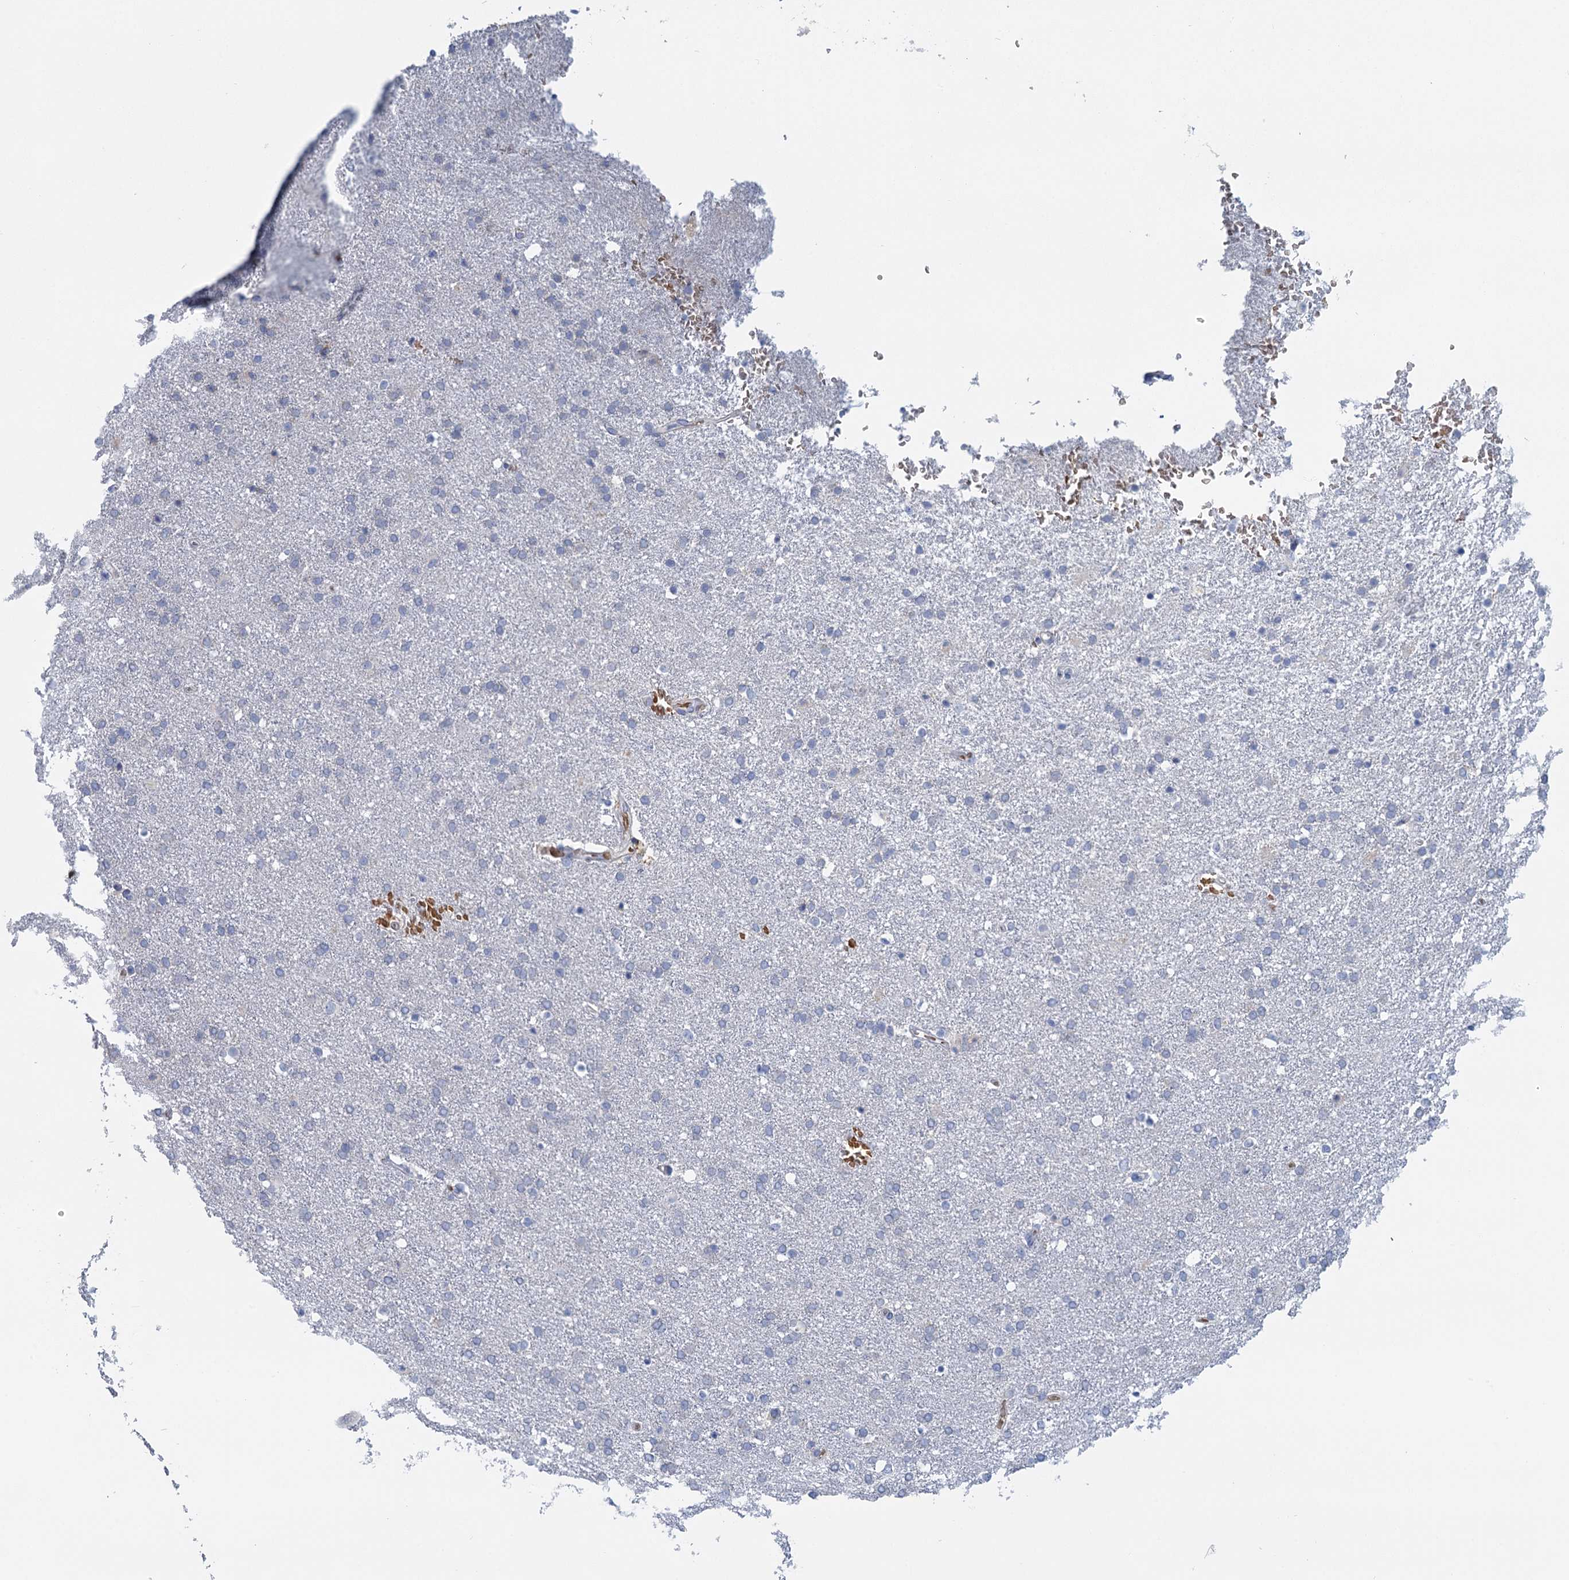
{"staining": {"intensity": "negative", "quantity": "none", "location": "none"}, "tissue": "glioma", "cell_type": "Tumor cells", "image_type": "cancer", "snomed": [{"axis": "morphology", "description": "Glioma, malignant, High grade"}, {"axis": "topography", "description": "Brain"}], "caption": "Tumor cells are negative for protein expression in human malignant glioma (high-grade). Brightfield microscopy of immunohistochemistry (IHC) stained with DAB (3,3'-diaminobenzidine) (brown) and hematoxylin (blue), captured at high magnification.", "gene": "ANKRD16", "patient": {"sex": "male", "age": 72}}